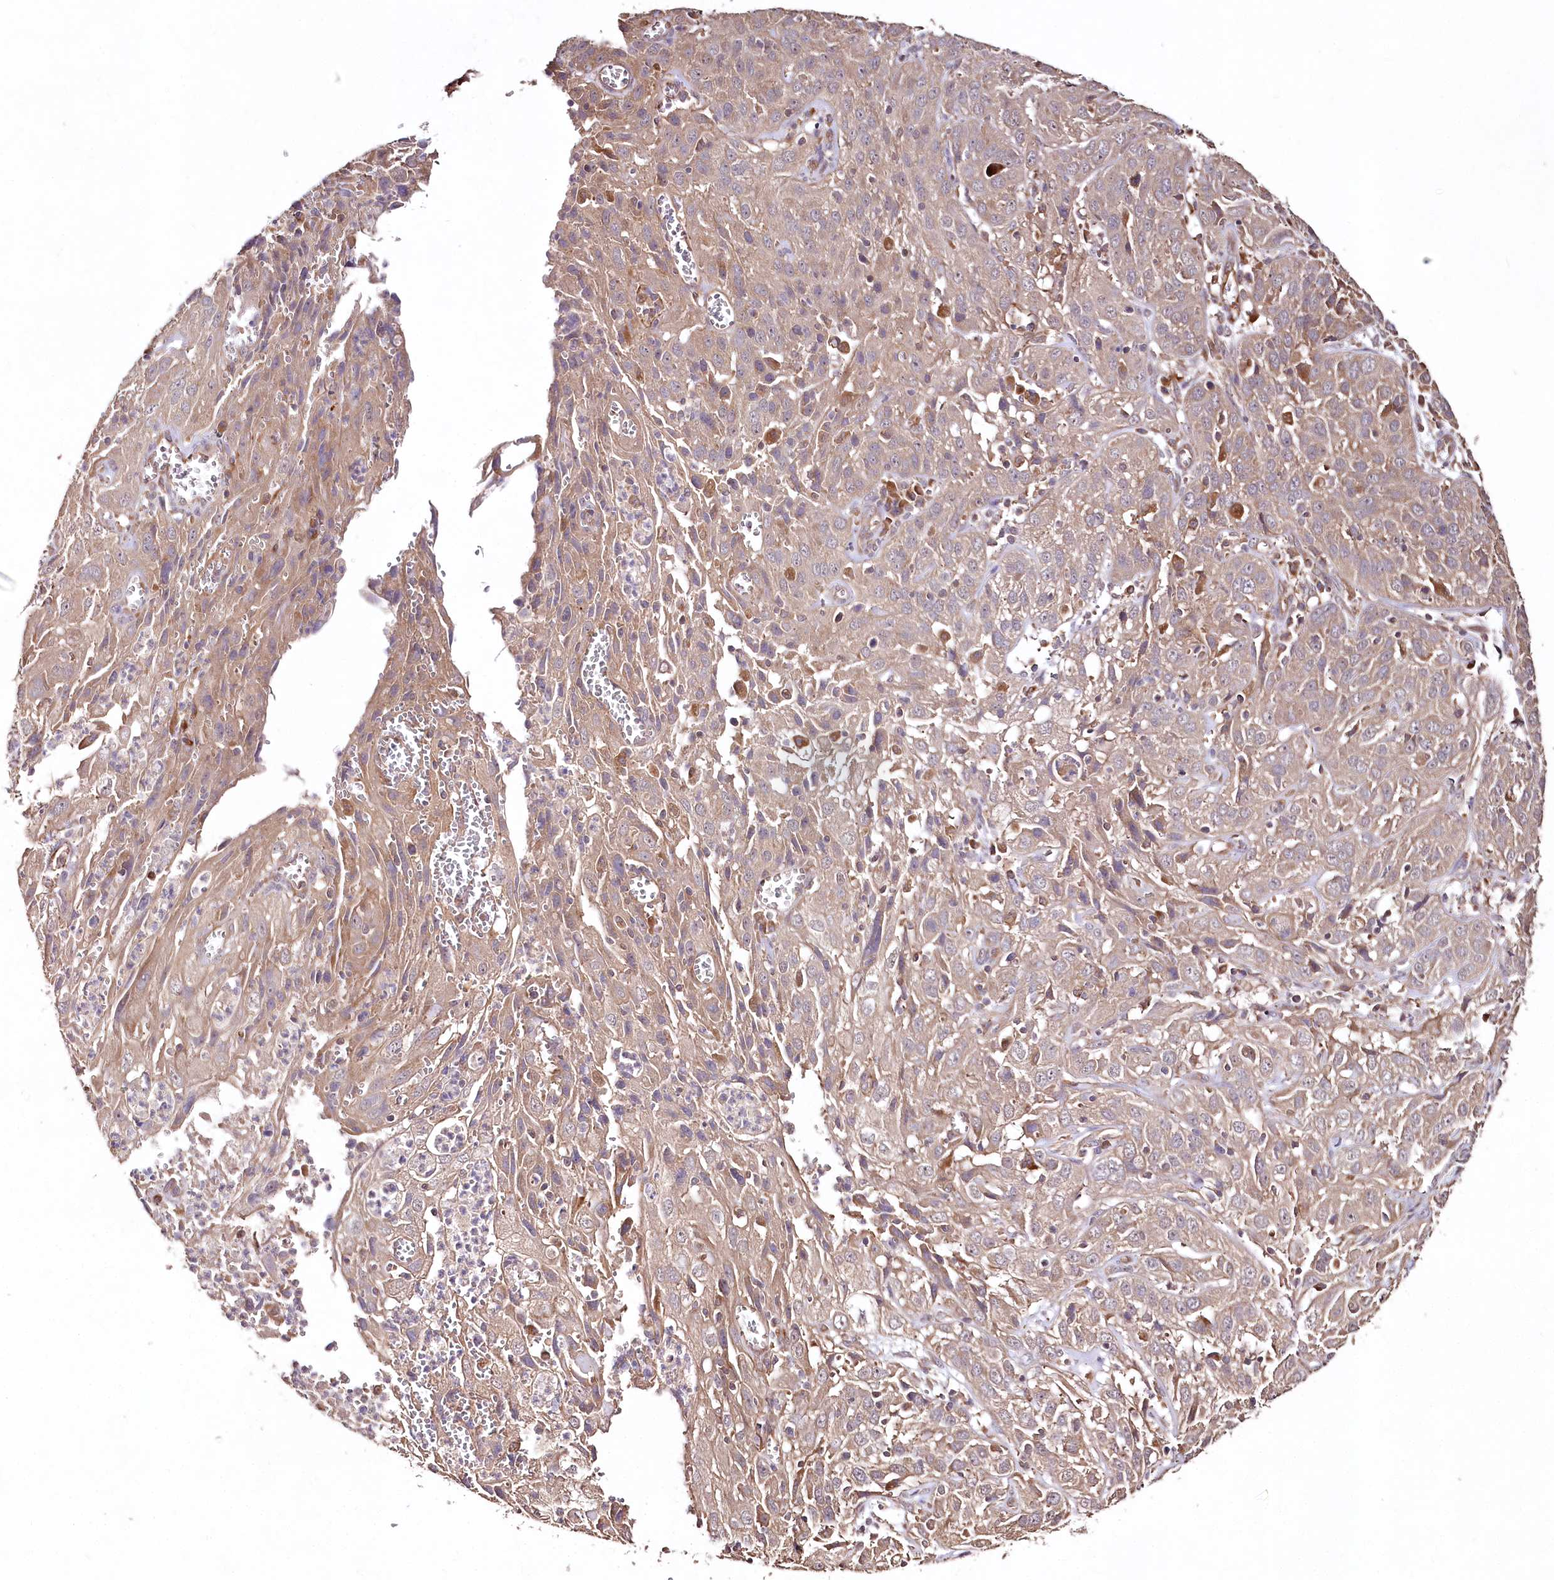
{"staining": {"intensity": "moderate", "quantity": ">75%", "location": "cytoplasmic/membranous"}, "tissue": "cervical cancer", "cell_type": "Tumor cells", "image_type": "cancer", "snomed": [{"axis": "morphology", "description": "Squamous cell carcinoma, NOS"}, {"axis": "topography", "description": "Cervix"}], "caption": "A brown stain highlights moderate cytoplasmic/membranous expression of a protein in cervical cancer tumor cells. Nuclei are stained in blue.", "gene": "DMXL1", "patient": {"sex": "female", "age": 32}}